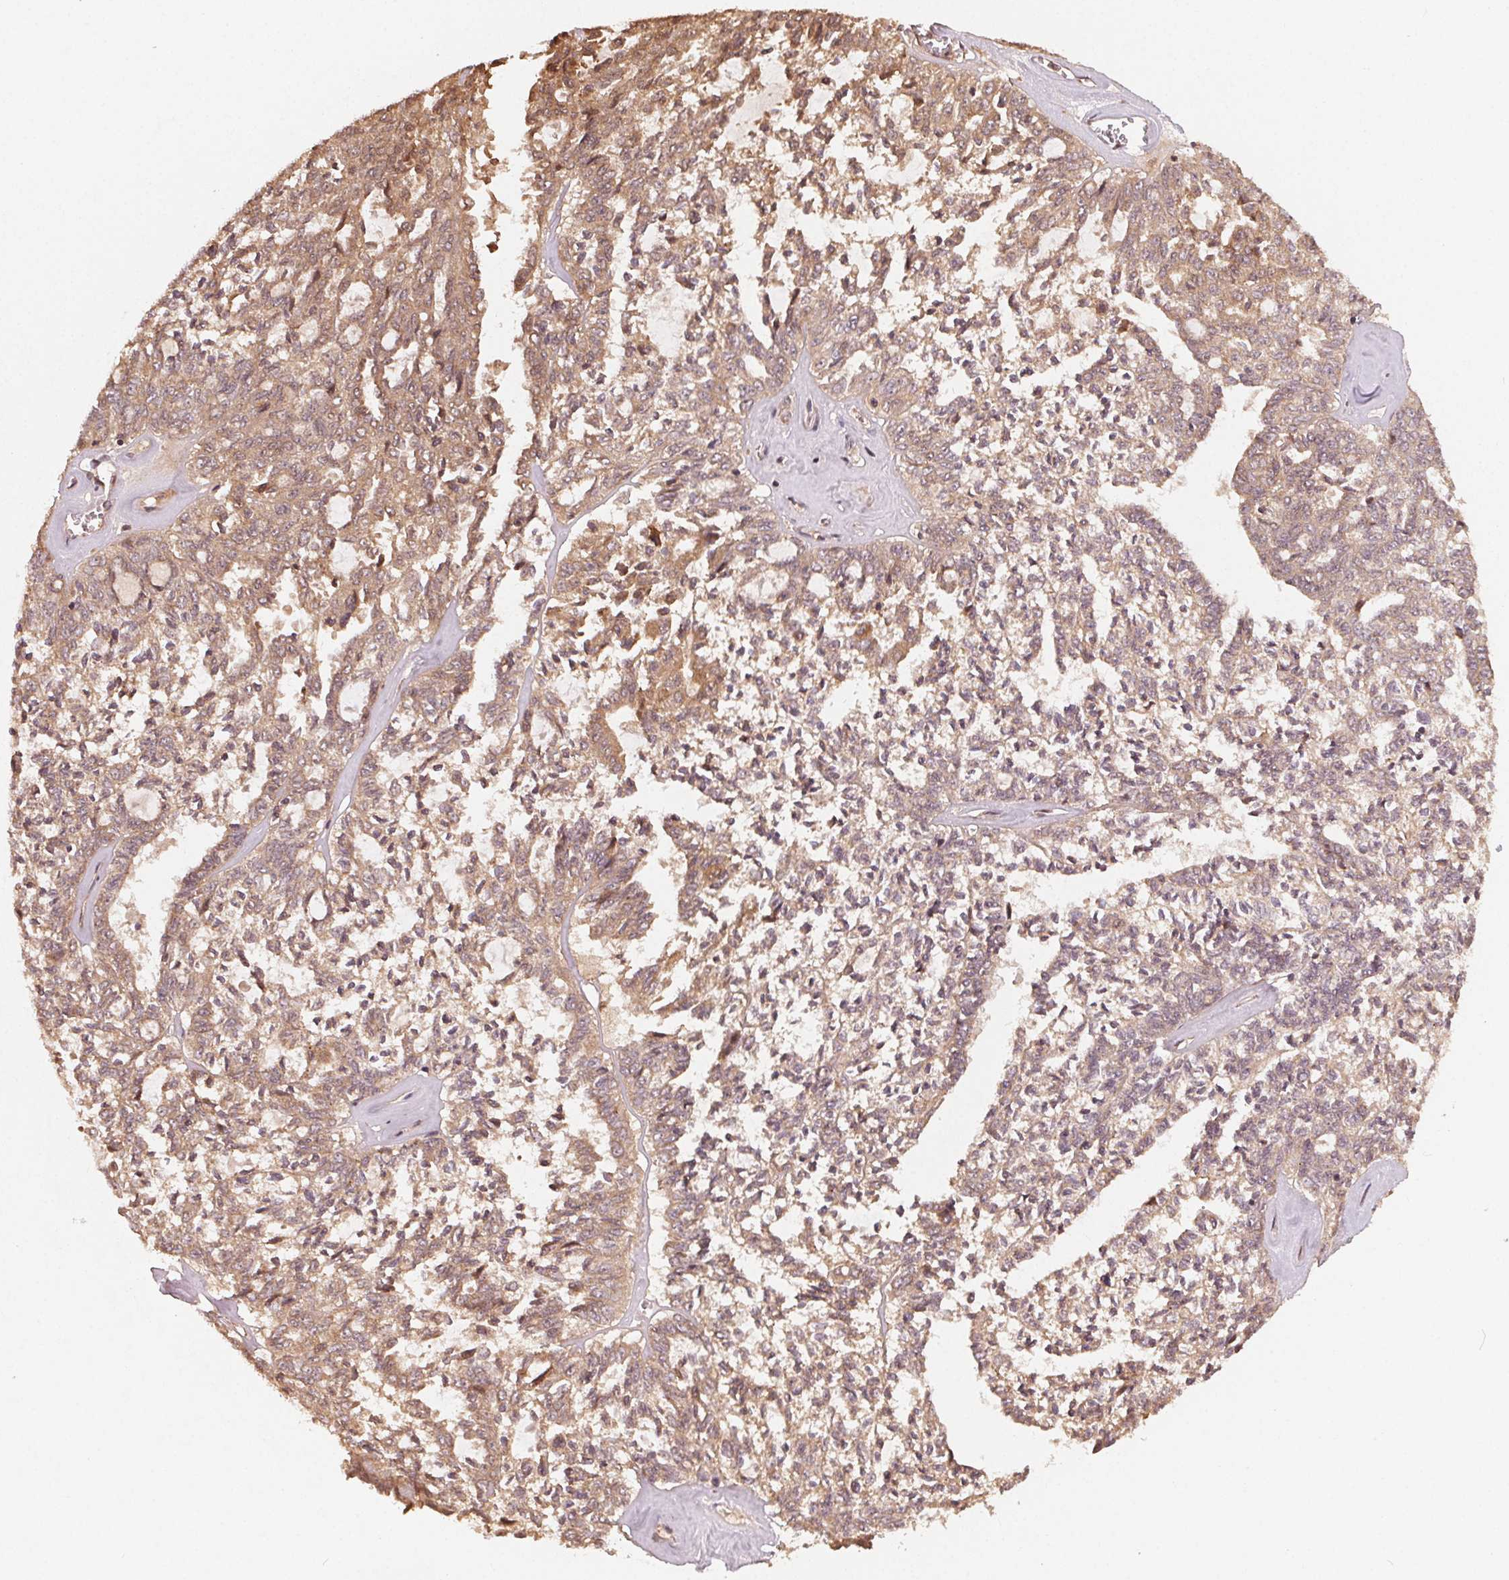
{"staining": {"intensity": "moderate", "quantity": ">75%", "location": "cytoplasmic/membranous"}, "tissue": "ovarian cancer", "cell_type": "Tumor cells", "image_type": "cancer", "snomed": [{"axis": "morphology", "description": "Cystadenocarcinoma, serous, NOS"}, {"axis": "topography", "description": "Ovary"}], "caption": "High-magnification brightfield microscopy of ovarian serous cystadenocarcinoma stained with DAB (3,3'-diaminobenzidine) (brown) and counterstained with hematoxylin (blue). tumor cells exhibit moderate cytoplasmic/membranous positivity is appreciated in approximately>75% of cells. The staining was performed using DAB (3,3'-diaminobenzidine), with brown indicating positive protein expression. Nuclei are stained blue with hematoxylin.", "gene": "WBP2", "patient": {"sex": "female", "age": 71}}